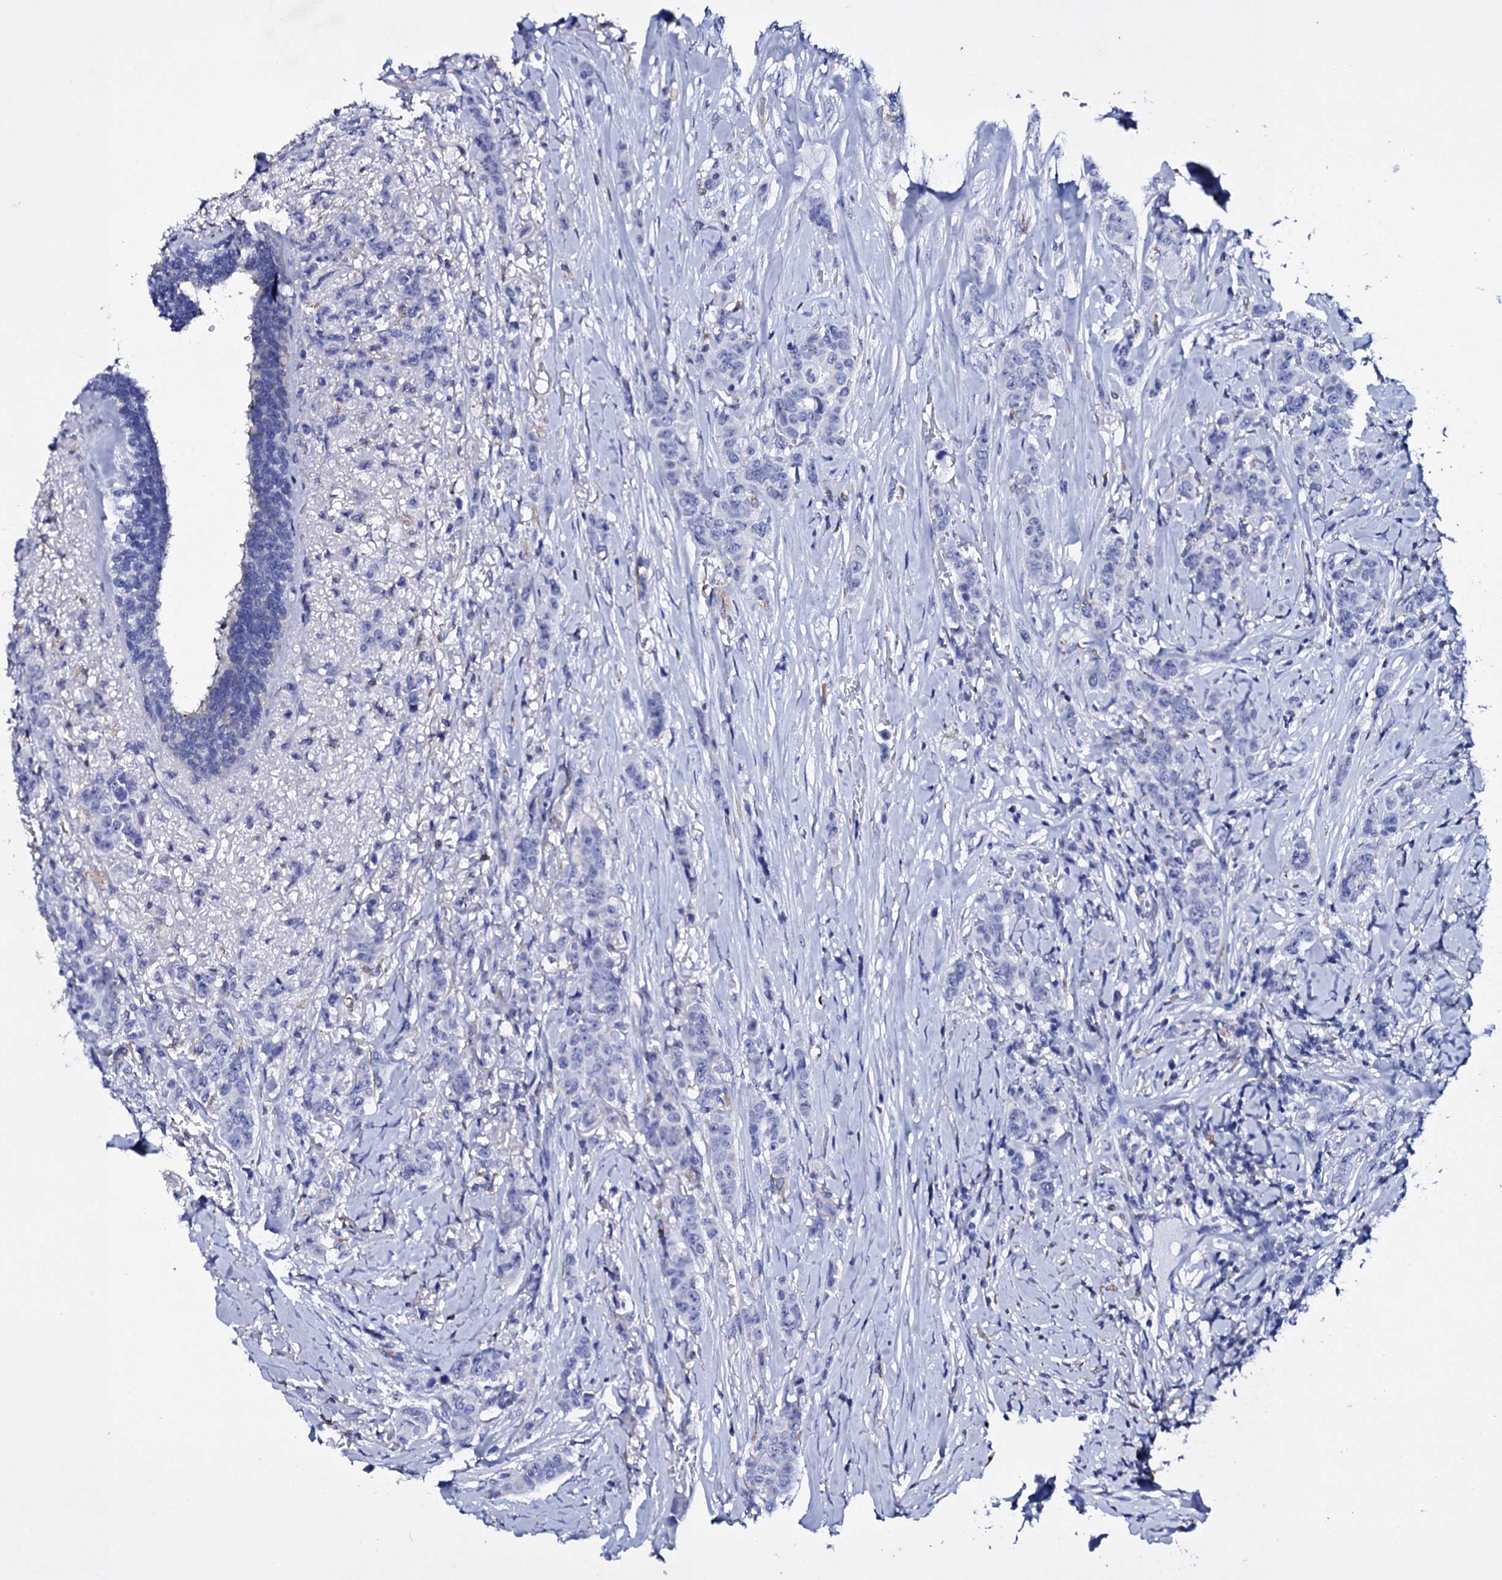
{"staining": {"intensity": "negative", "quantity": "none", "location": "none"}, "tissue": "breast cancer", "cell_type": "Tumor cells", "image_type": "cancer", "snomed": [{"axis": "morphology", "description": "Duct carcinoma"}, {"axis": "topography", "description": "Breast"}], "caption": "Human invasive ductal carcinoma (breast) stained for a protein using immunohistochemistry reveals no staining in tumor cells.", "gene": "ITPRID2", "patient": {"sex": "female", "age": 40}}